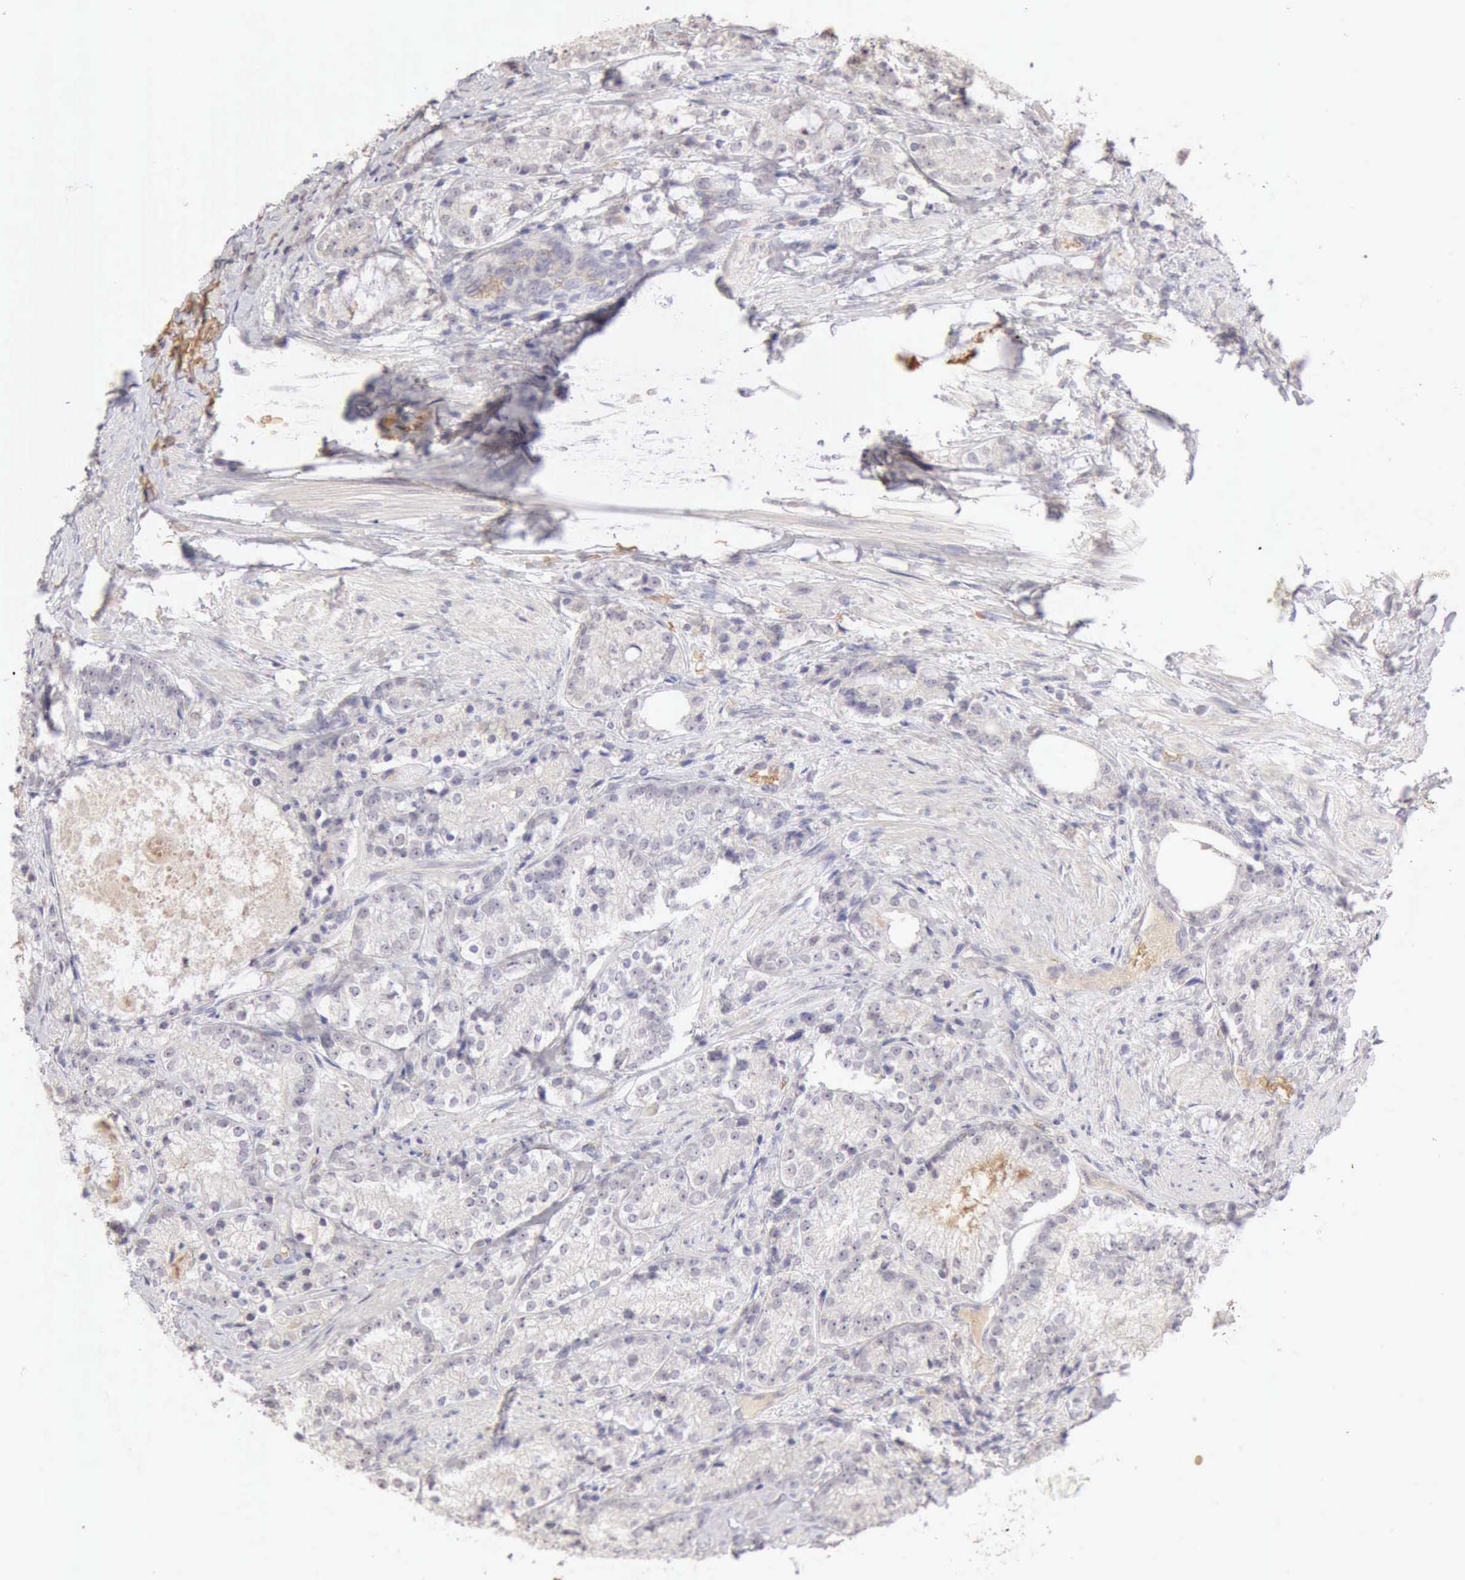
{"staining": {"intensity": "negative", "quantity": "none", "location": "none"}, "tissue": "prostate cancer", "cell_type": "Tumor cells", "image_type": "cancer", "snomed": [{"axis": "morphology", "description": "Adenocarcinoma, High grade"}, {"axis": "topography", "description": "Prostate"}], "caption": "The histopathology image demonstrates no staining of tumor cells in adenocarcinoma (high-grade) (prostate).", "gene": "CFI", "patient": {"sex": "male", "age": 63}}